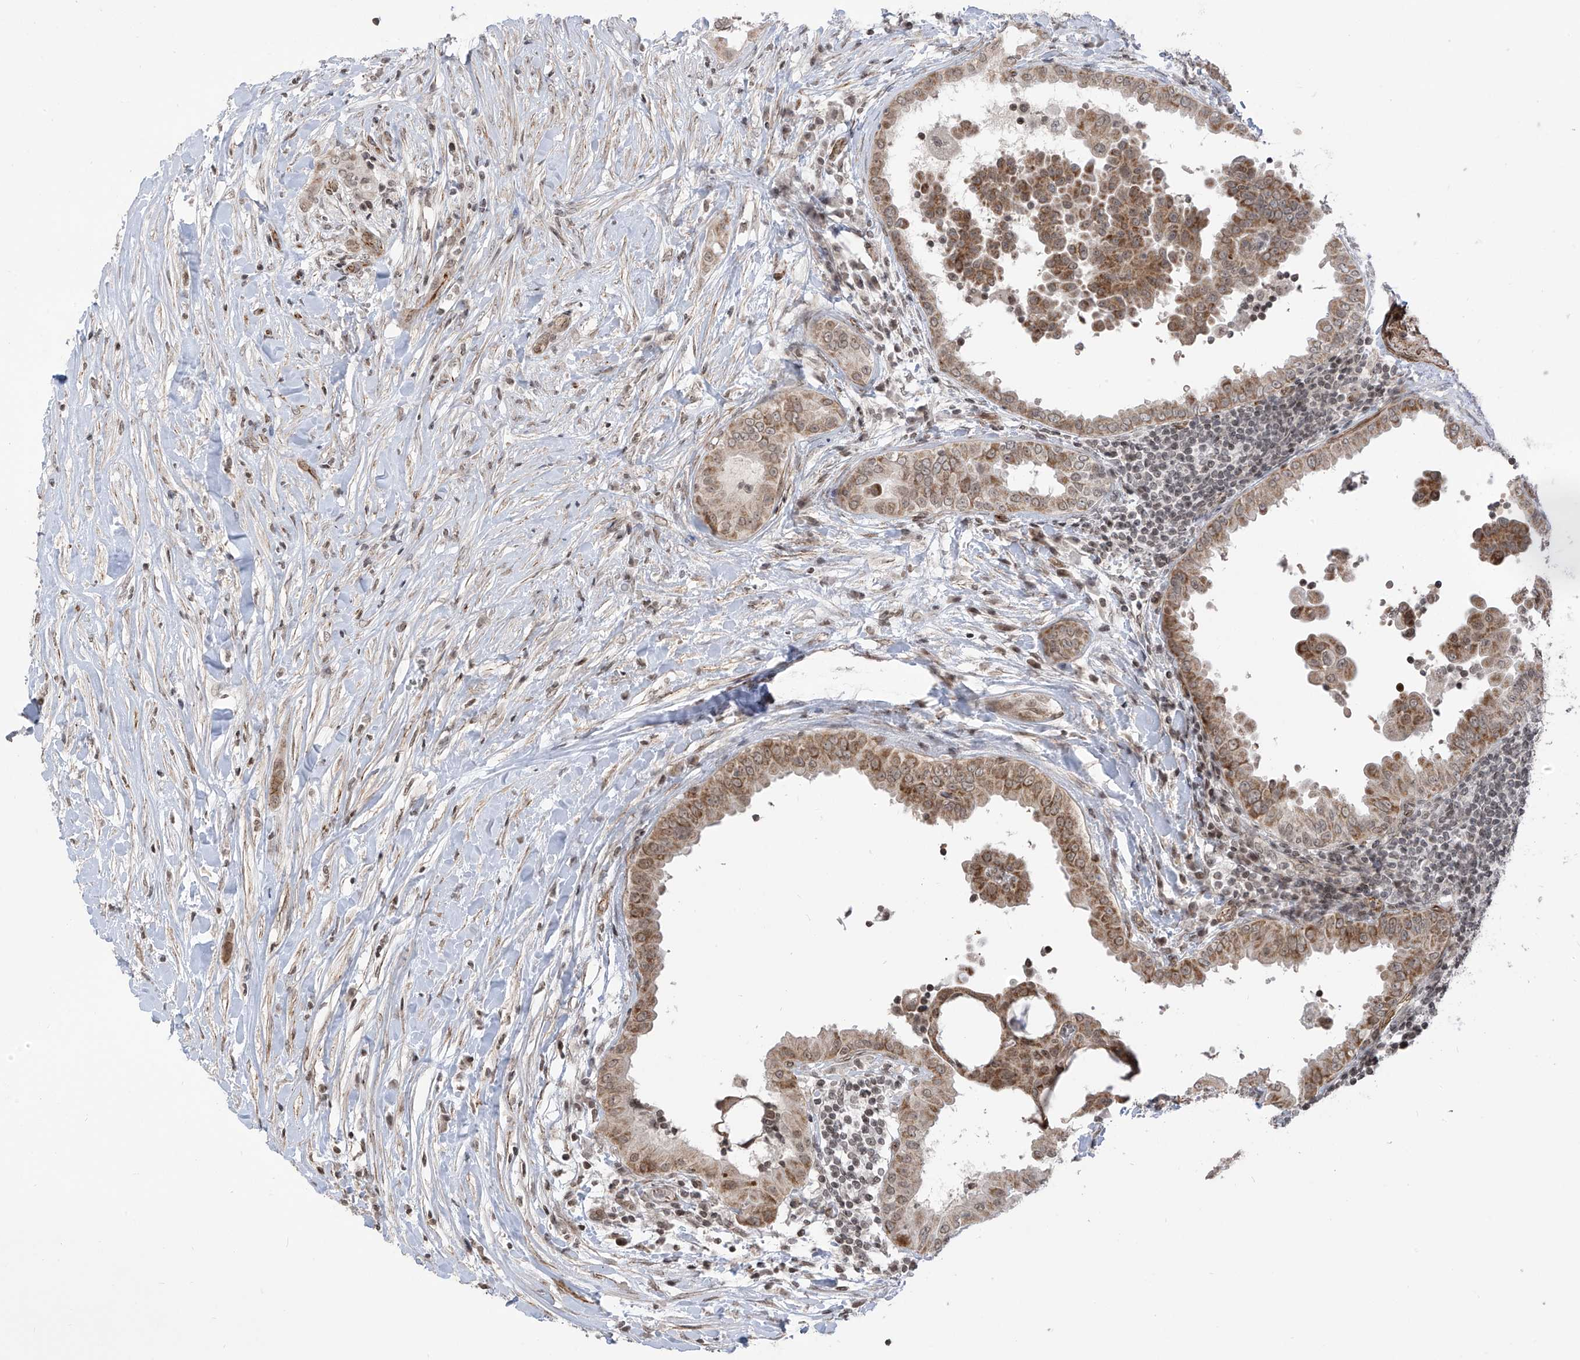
{"staining": {"intensity": "moderate", "quantity": "25%-75%", "location": "cytoplasmic/membranous"}, "tissue": "thyroid cancer", "cell_type": "Tumor cells", "image_type": "cancer", "snomed": [{"axis": "morphology", "description": "Papillary adenocarcinoma, NOS"}, {"axis": "topography", "description": "Thyroid gland"}], "caption": "This image reveals thyroid papillary adenocarcinoma stained with immunohistochemistry to label a protein in brown. The cytoplasmic/membranous of tumor cells show moderate positivity for the protein. Nuclei are counter-stained blue.", "gene": "METAP1D", "patient": {"sex": "male", "age": 33}}